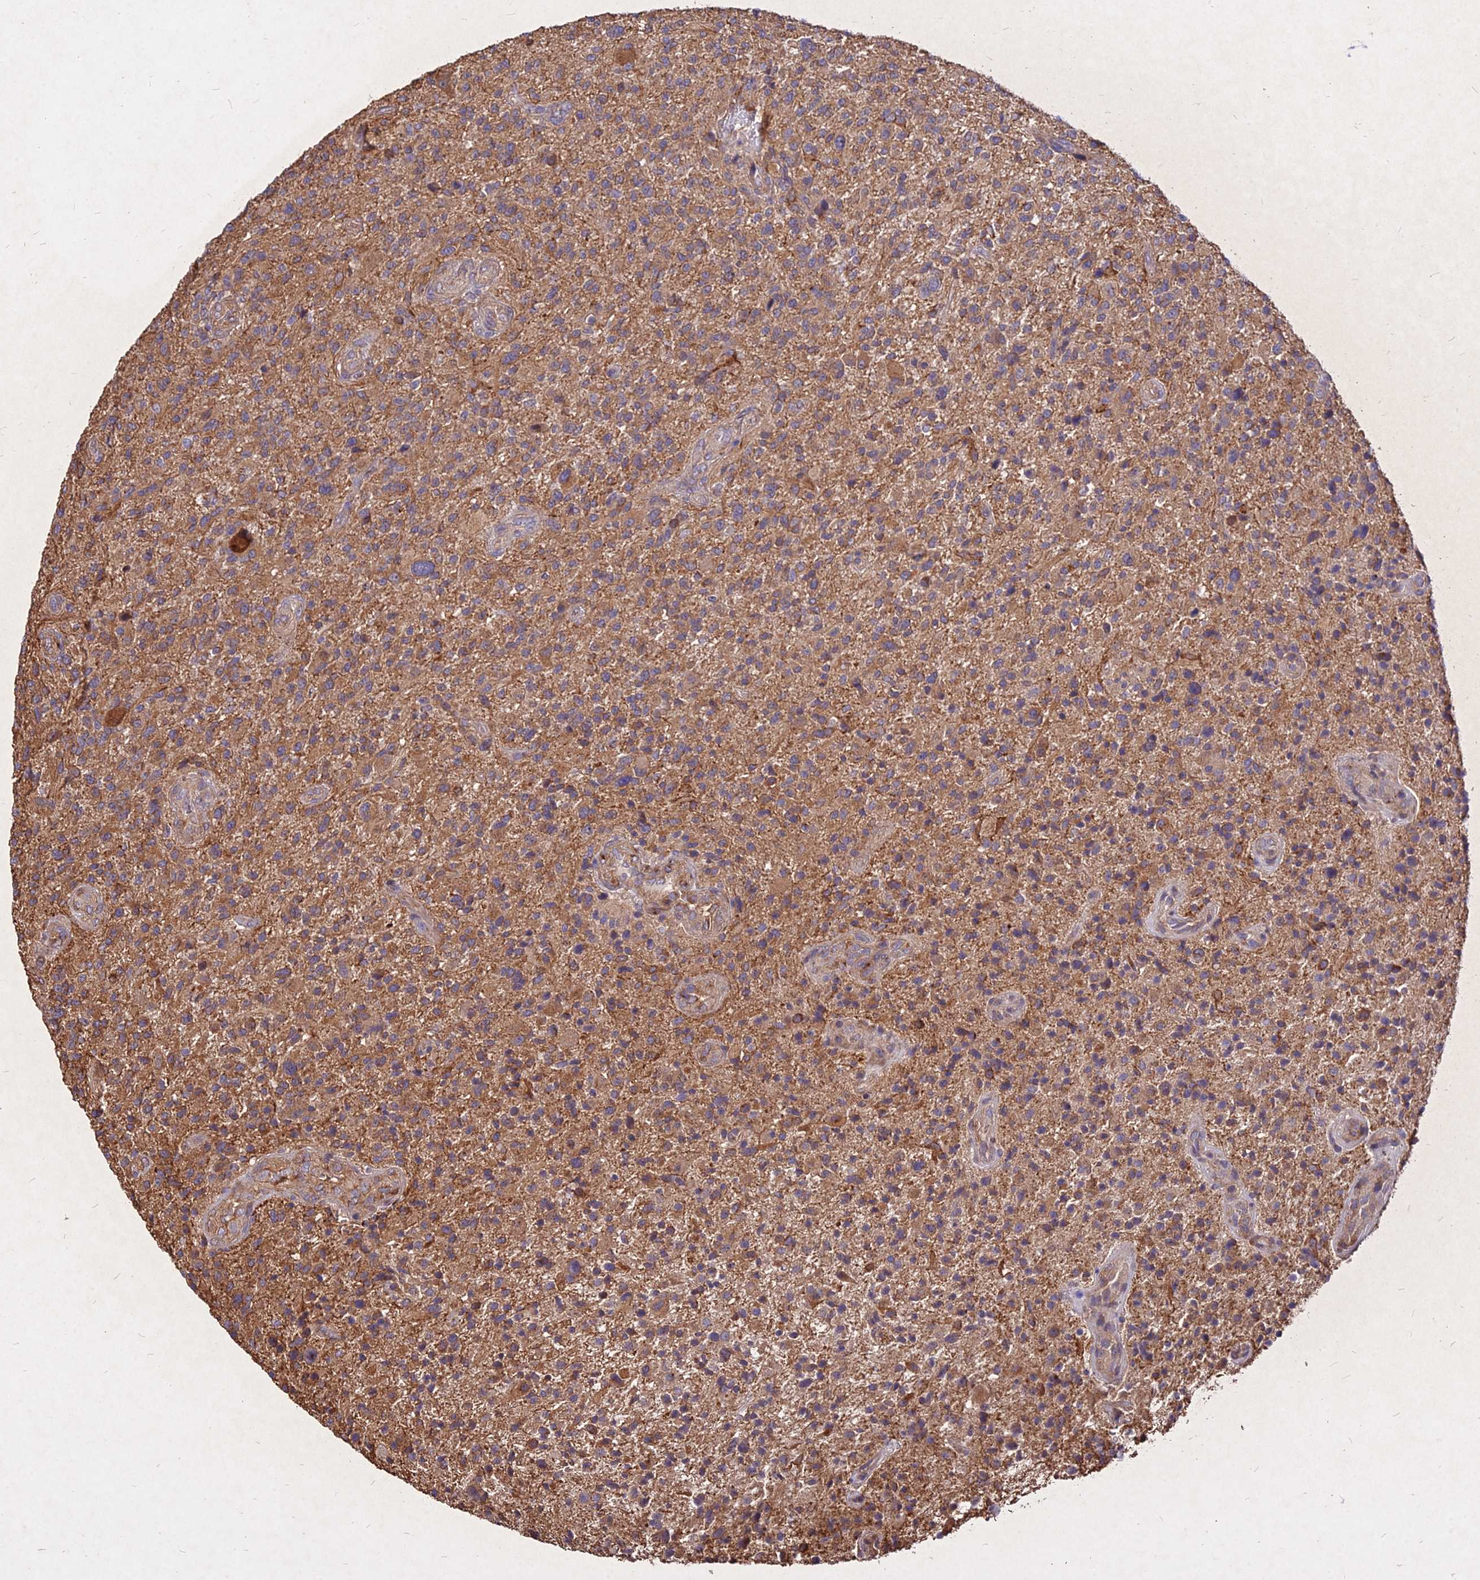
{"staining": {"intensity": "moderate", "quantity": ">75%", "location": "cytoplasmic/membranous"}, "tissue": "glioma", "cell_type": "Tumor cells", "image_type": "cancer", "snomed": [{"axis": "morphology", "description": "Glioma, malignant, High grade"}, {"axis": "topography", "description": "Brain"}], "caption": "Brown immunohistochemical staining in glioma demonstrates moderate cytoplasmic/membranous staining in about >75% of tumor cells.", "gene": "SKA1", "patient": {"sex": "male", "age": 47}}